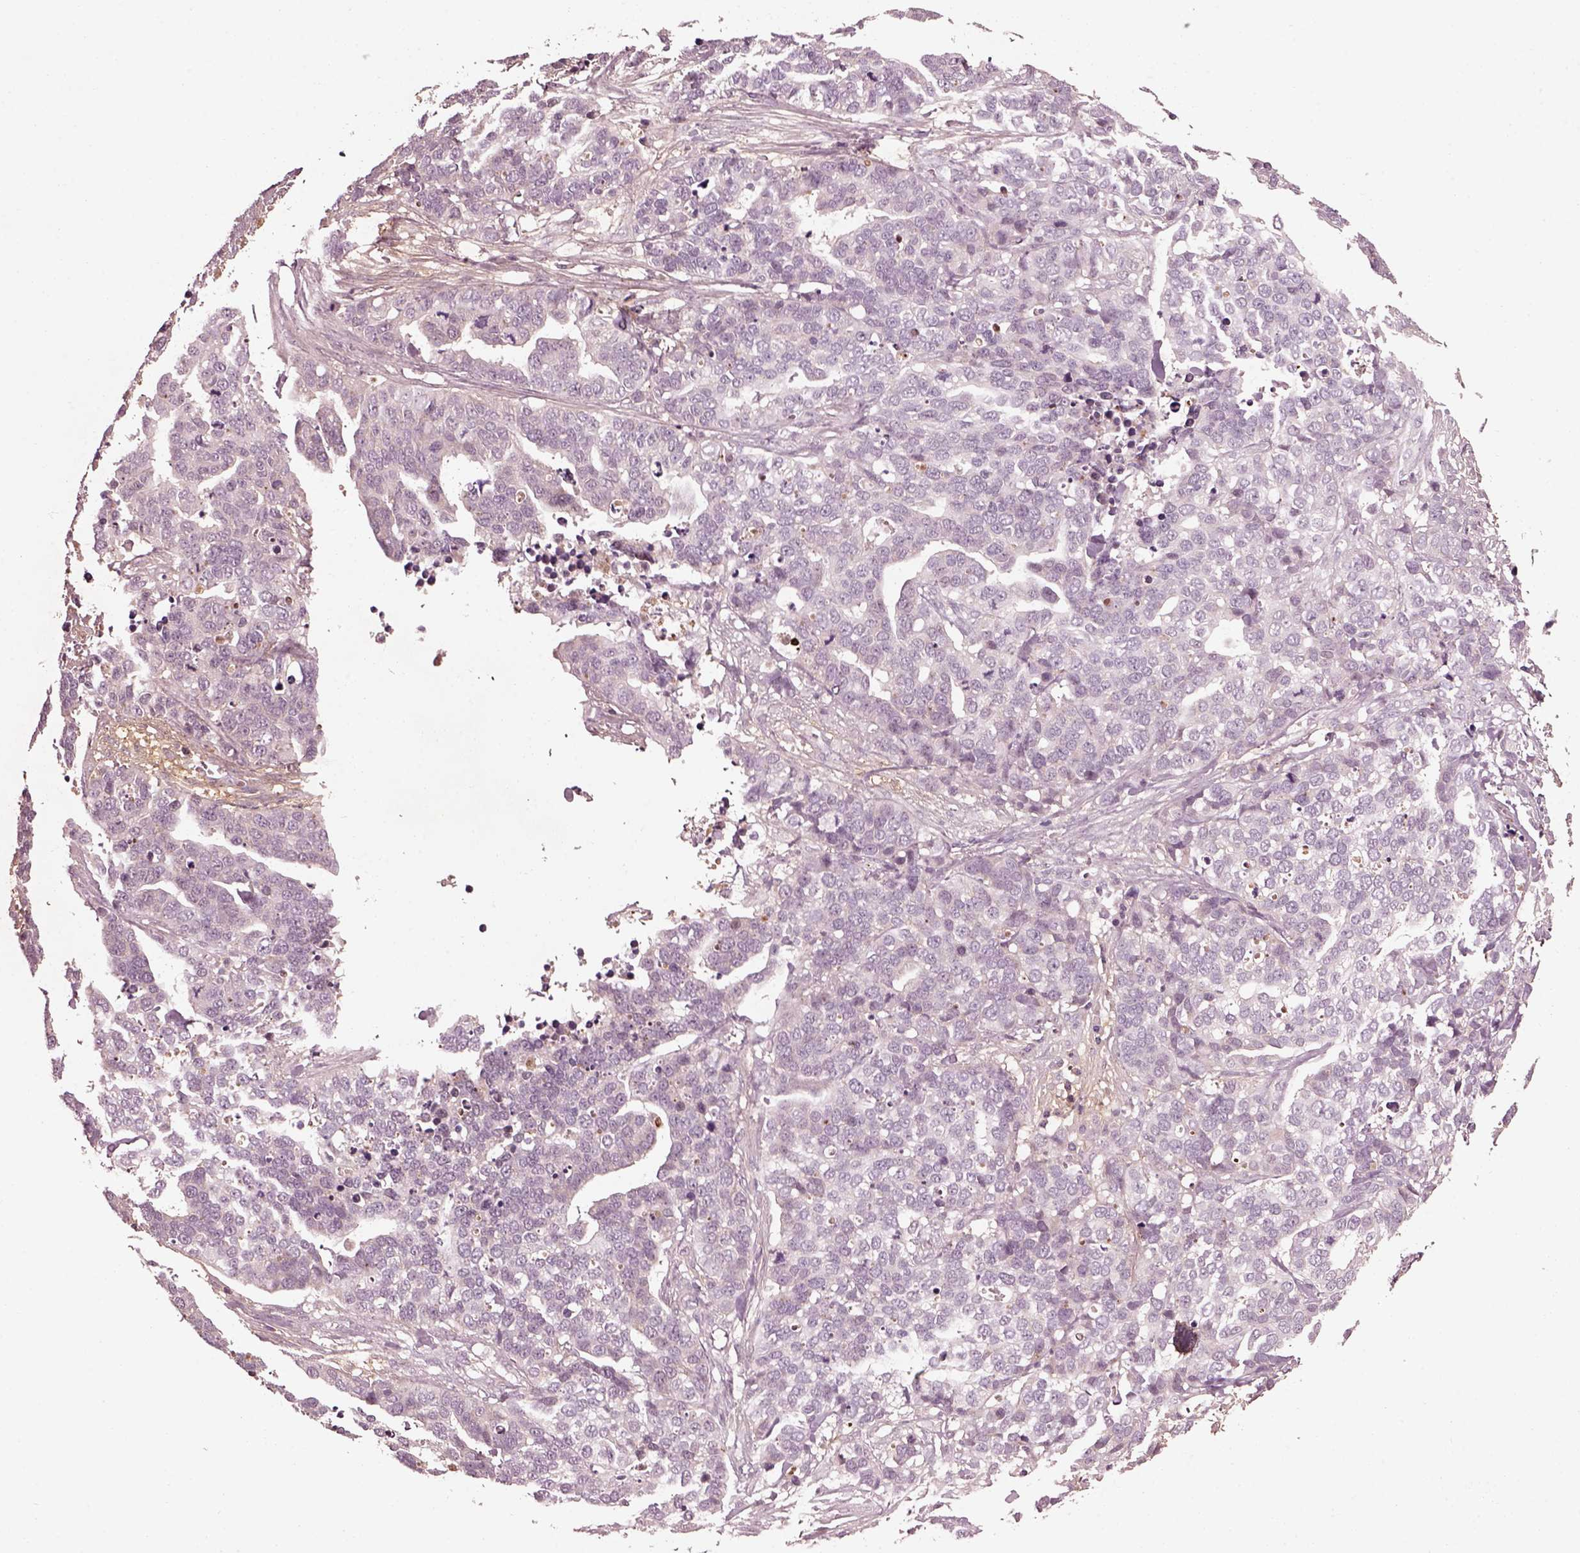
{"staining": {"intensity": "negative", "quantity": "none", "location": "none"}, "tissue": "ovarian cancer", "cell_type": "Tumor cells", "image_type": "cancer", "snomed": [{"axis": "morphology", "description": "Carcinoma, endometroid"}, {"axis": "topography", "description": "Ovary"}], "caption": "Immunohistochemistry micrograph of human ovarian cancer stained for a protein (brown), which reveals no expression in tumor cells.", "gene": "EFEMP1", "patient": {"sex": "female", "age": 65}}